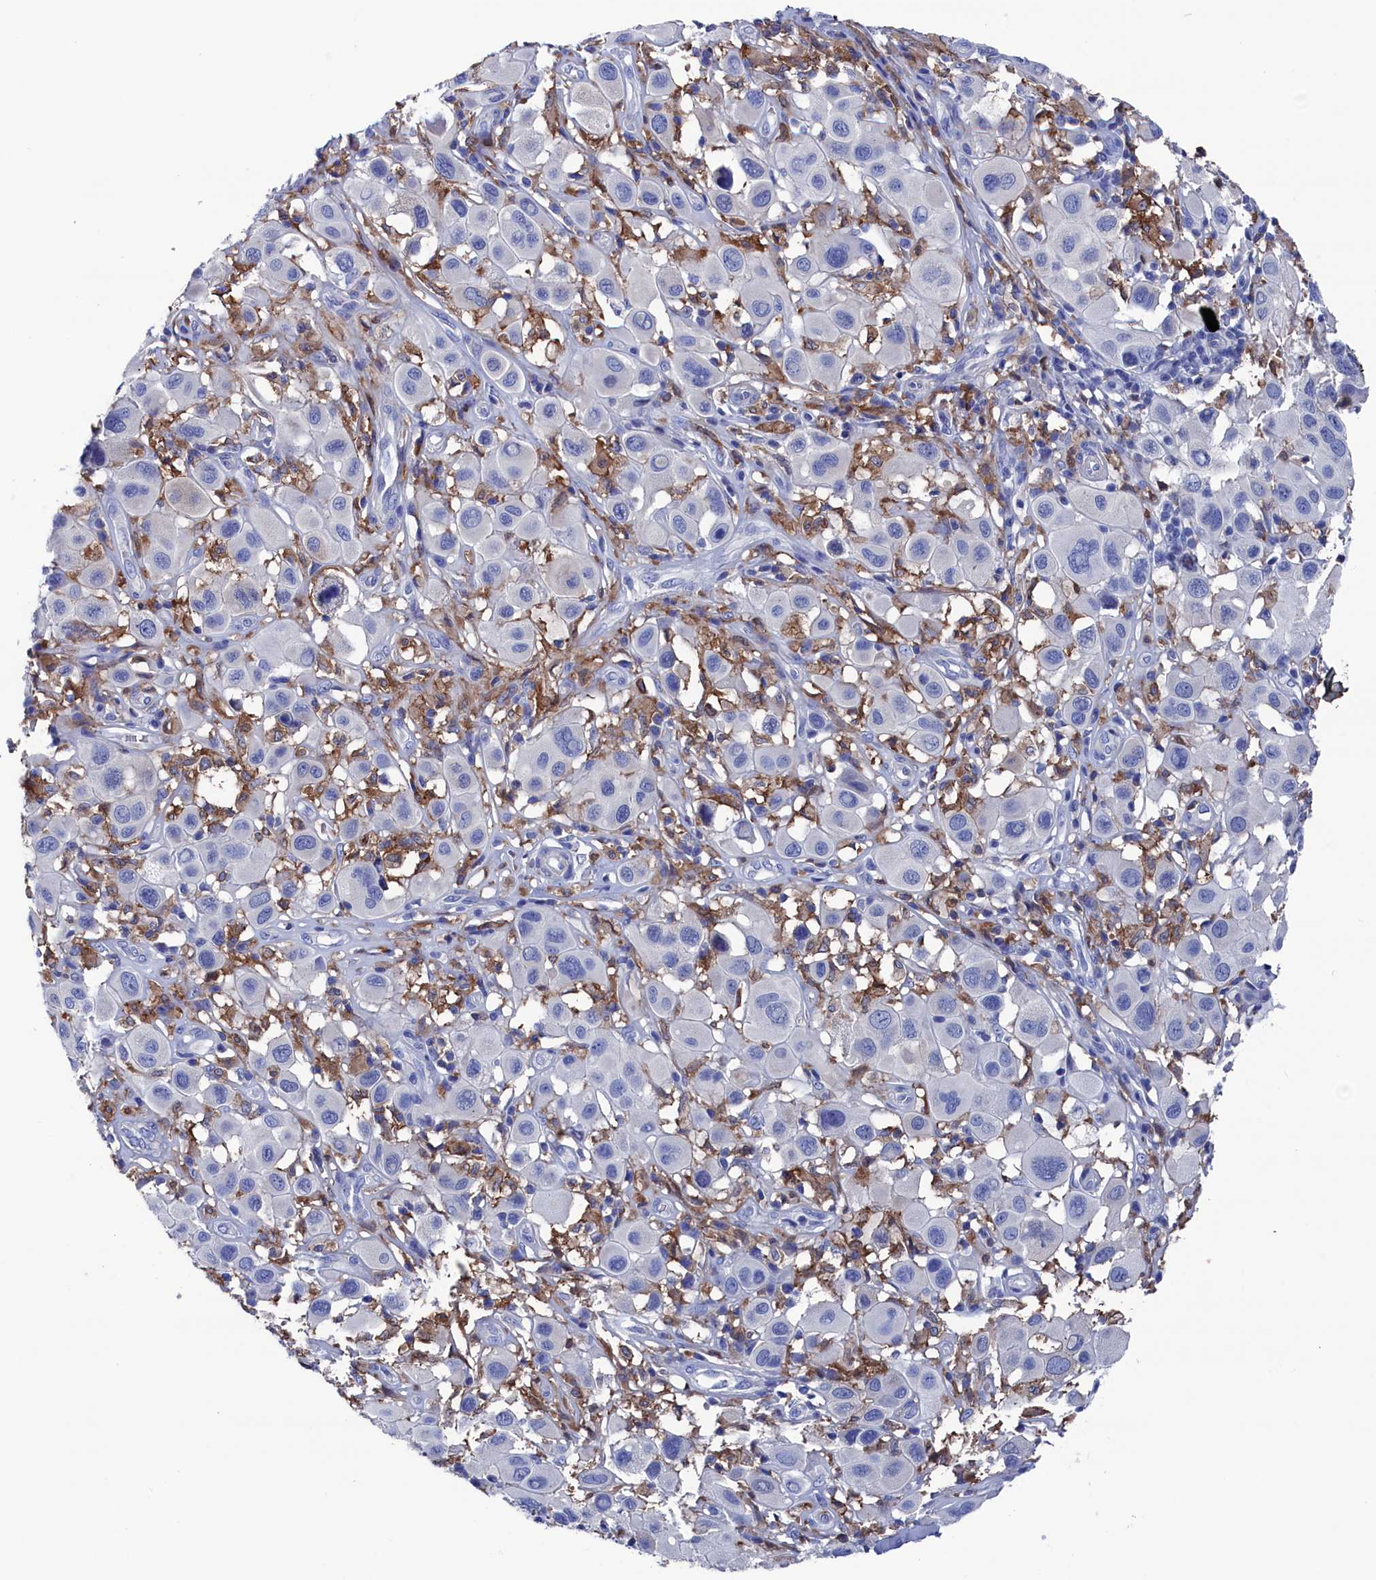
{"staining": {"intensity": "negative", "quantity": "none", "location": "none"}, "tissue": "melanoma", "cell_type": "Tumor cells", "image_type": "cancer", "snomed": [{"axis": "morphology", "description": "Malignant melanoma, Metastatic site"}, {"axis": "topography", "description": "Skin"}], "caption": "The immunohistochemistry photomicrograph has no significant staining in tumor cells of malignant melanoma (metastatic site) tissue.", "gene": "TYROBP", "patient": {"sex": "male", "age": 41}}